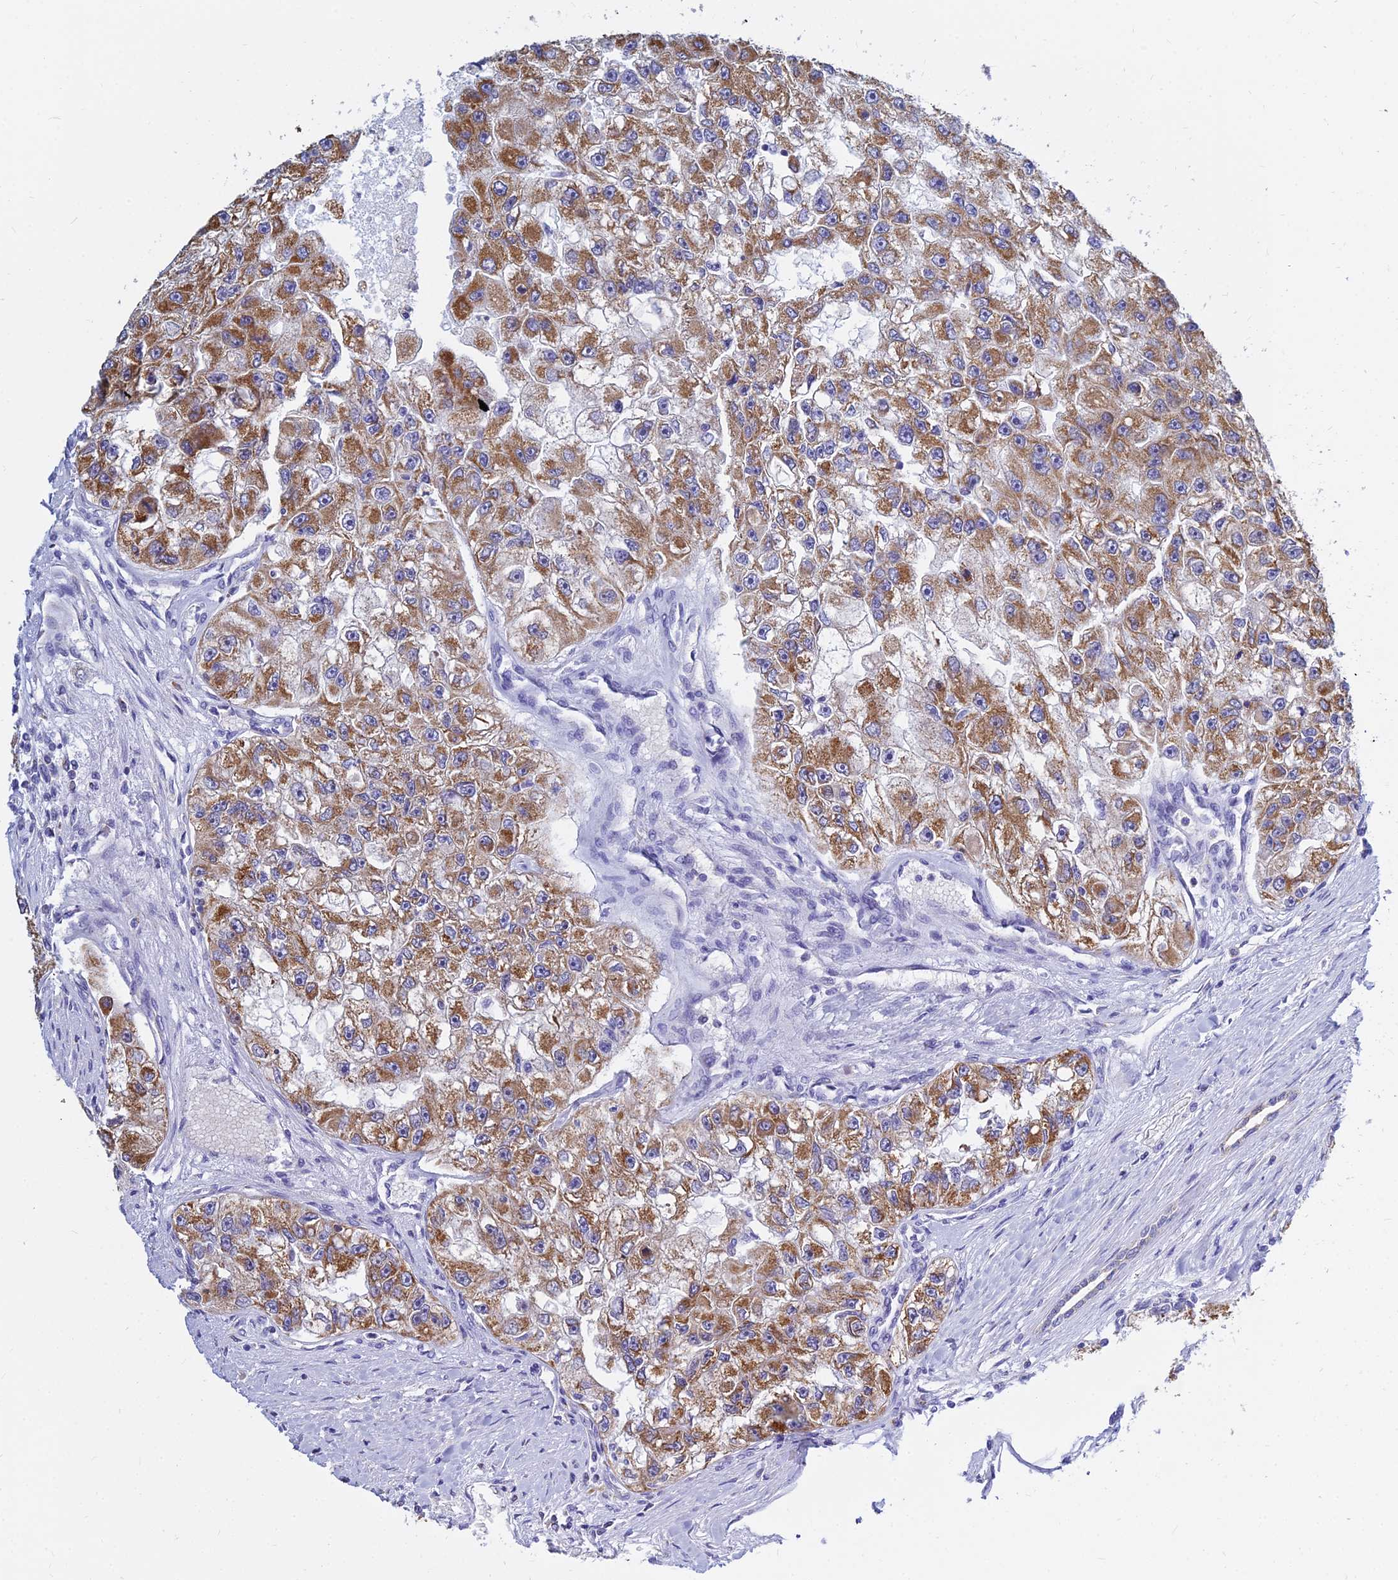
{"staining": {"intensity": "moderate", "quantity": ">75%", "location": "cytoplasmic/membranous"}, "tissue": "renal cancer", "cell_type": "Tumor cells", "image_type": "cancer", "snomed": [{"axis": "morphology", "description": "Adenocarcinoma, NOS"}, {"axis": "topography", "description": "Kidney"}], "caption": "DAB (3,3'-diaminobenzidine) immunohistochemical staining of adenocarcinoma (renal) demonstrates moderate cytoplasmic/membranous protein expression in about >75% of tumor cells.", "gene": "MGST1", "patient": {"sex": "male", "age": 63}}